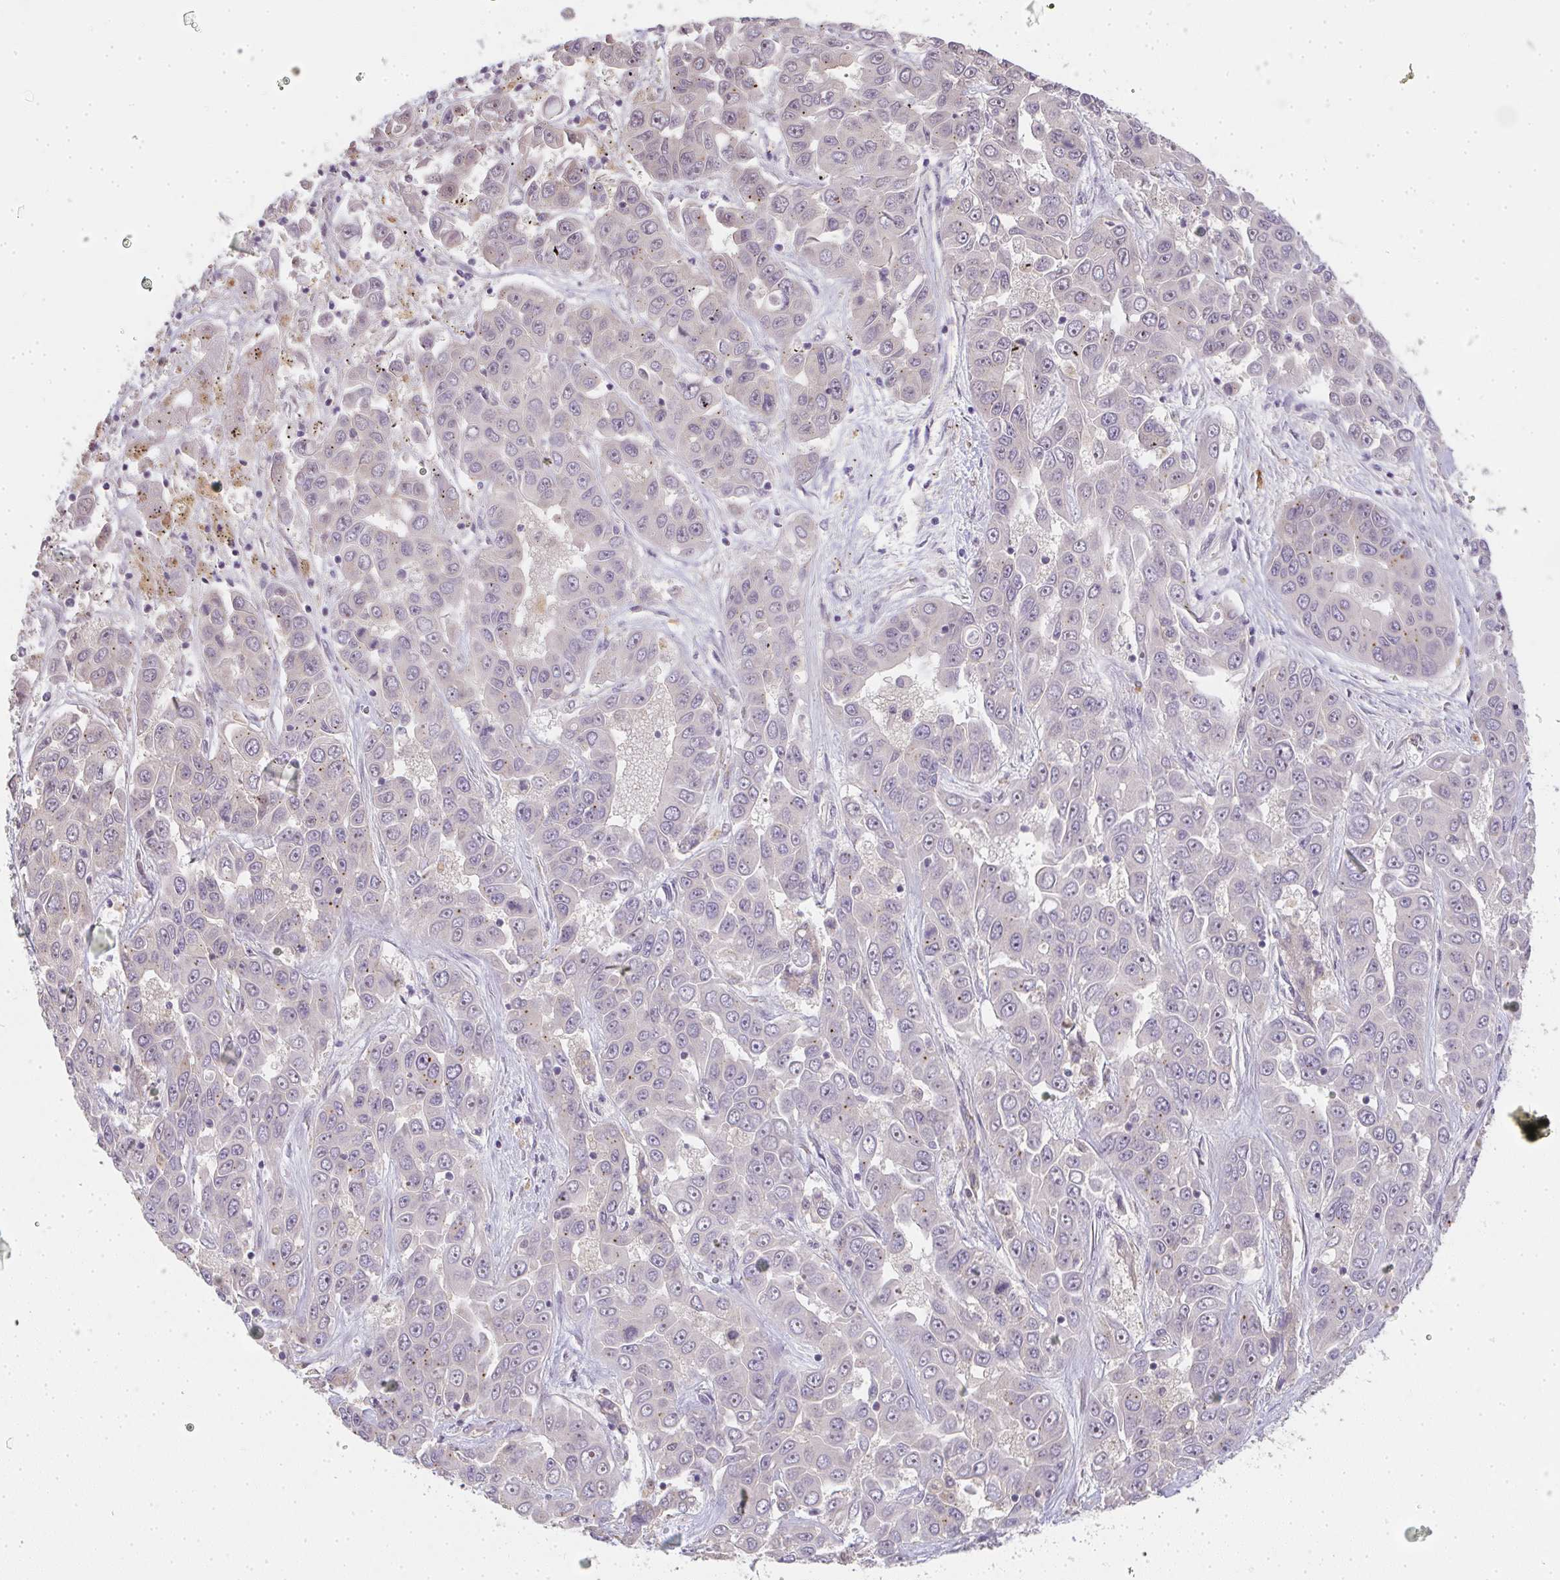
{"staining": {"intensity": "negative", "quantity": "none", "location": "none"}, "tissue": "liver cancer", "cell_type": "Tumor cells", "image_type": "cancer", "snomed": [{"axis": "morphology", "description": "Cholangiocarcinoma"}, {"axis": "topography", "description": "Liver"}], "caption": "DAB (3,3'-diaminobenzidine) immunohistochemical staining of liver cancer reveals no significant staining in tumor cells.", "gene": "SLC35B3", "patient": {"sex": "female", "age": 52}}